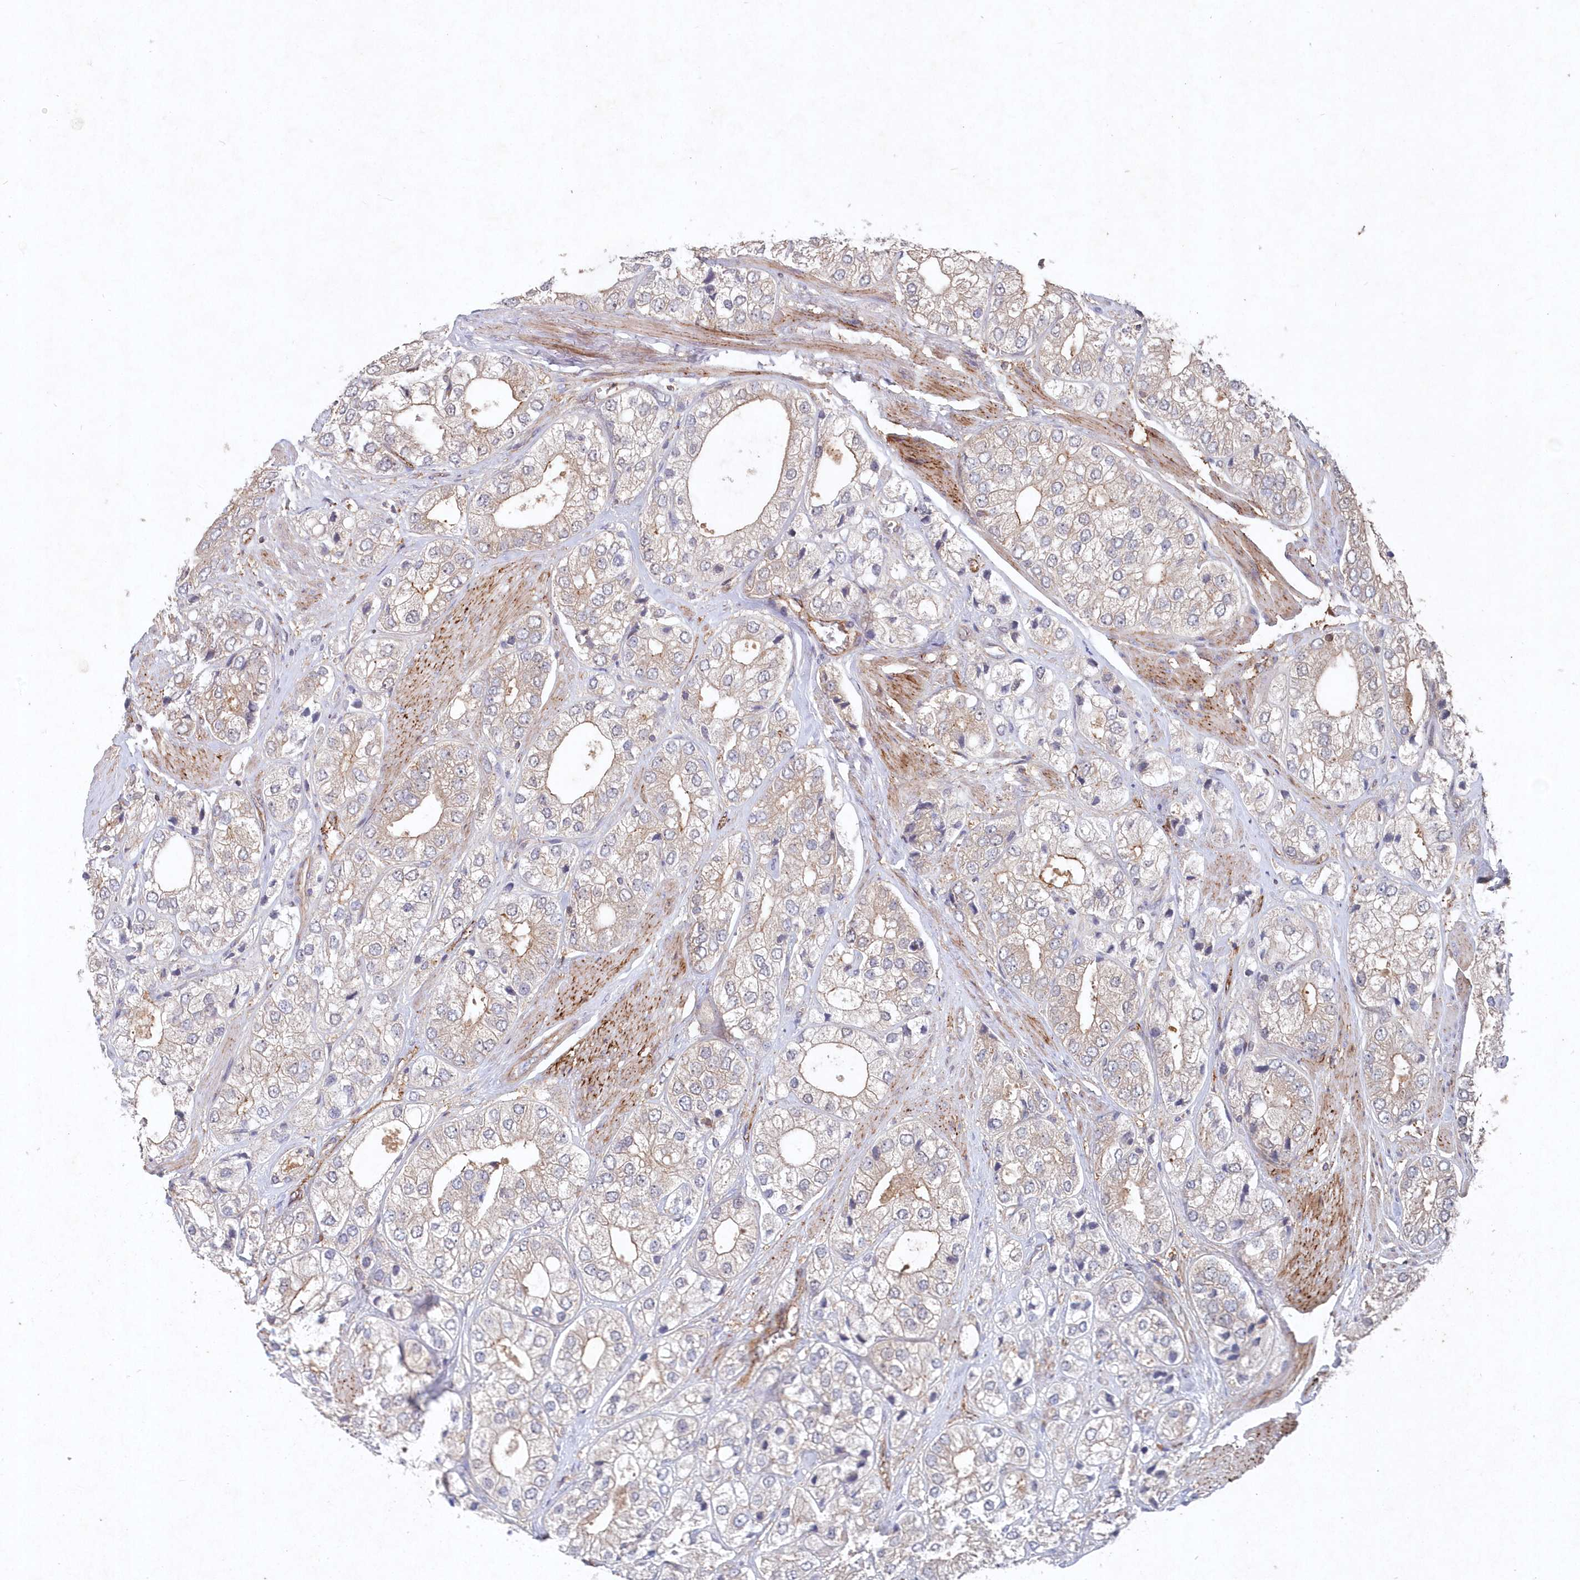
{"staining": {"intensity": "negative", "quantity": "none", "location": "none"}, "tissue": "prostate cancer", "cell_type": "Tumor cells", "image_type": "cancer", "snomed": [{"axis": "morphology", "description": "Adenocarcinoma, High grade"}, {"axis": "topography", "description": "Prostate"}], "caption": "This is an immunohistochemistry (IHC) photomicrograph of human prostate cancer (adenocarcinoma (high-grade)). There is no positivity in tumor cells.", "gene": "ABHD14B", "patient": {"sex": "male", "age": 50}}